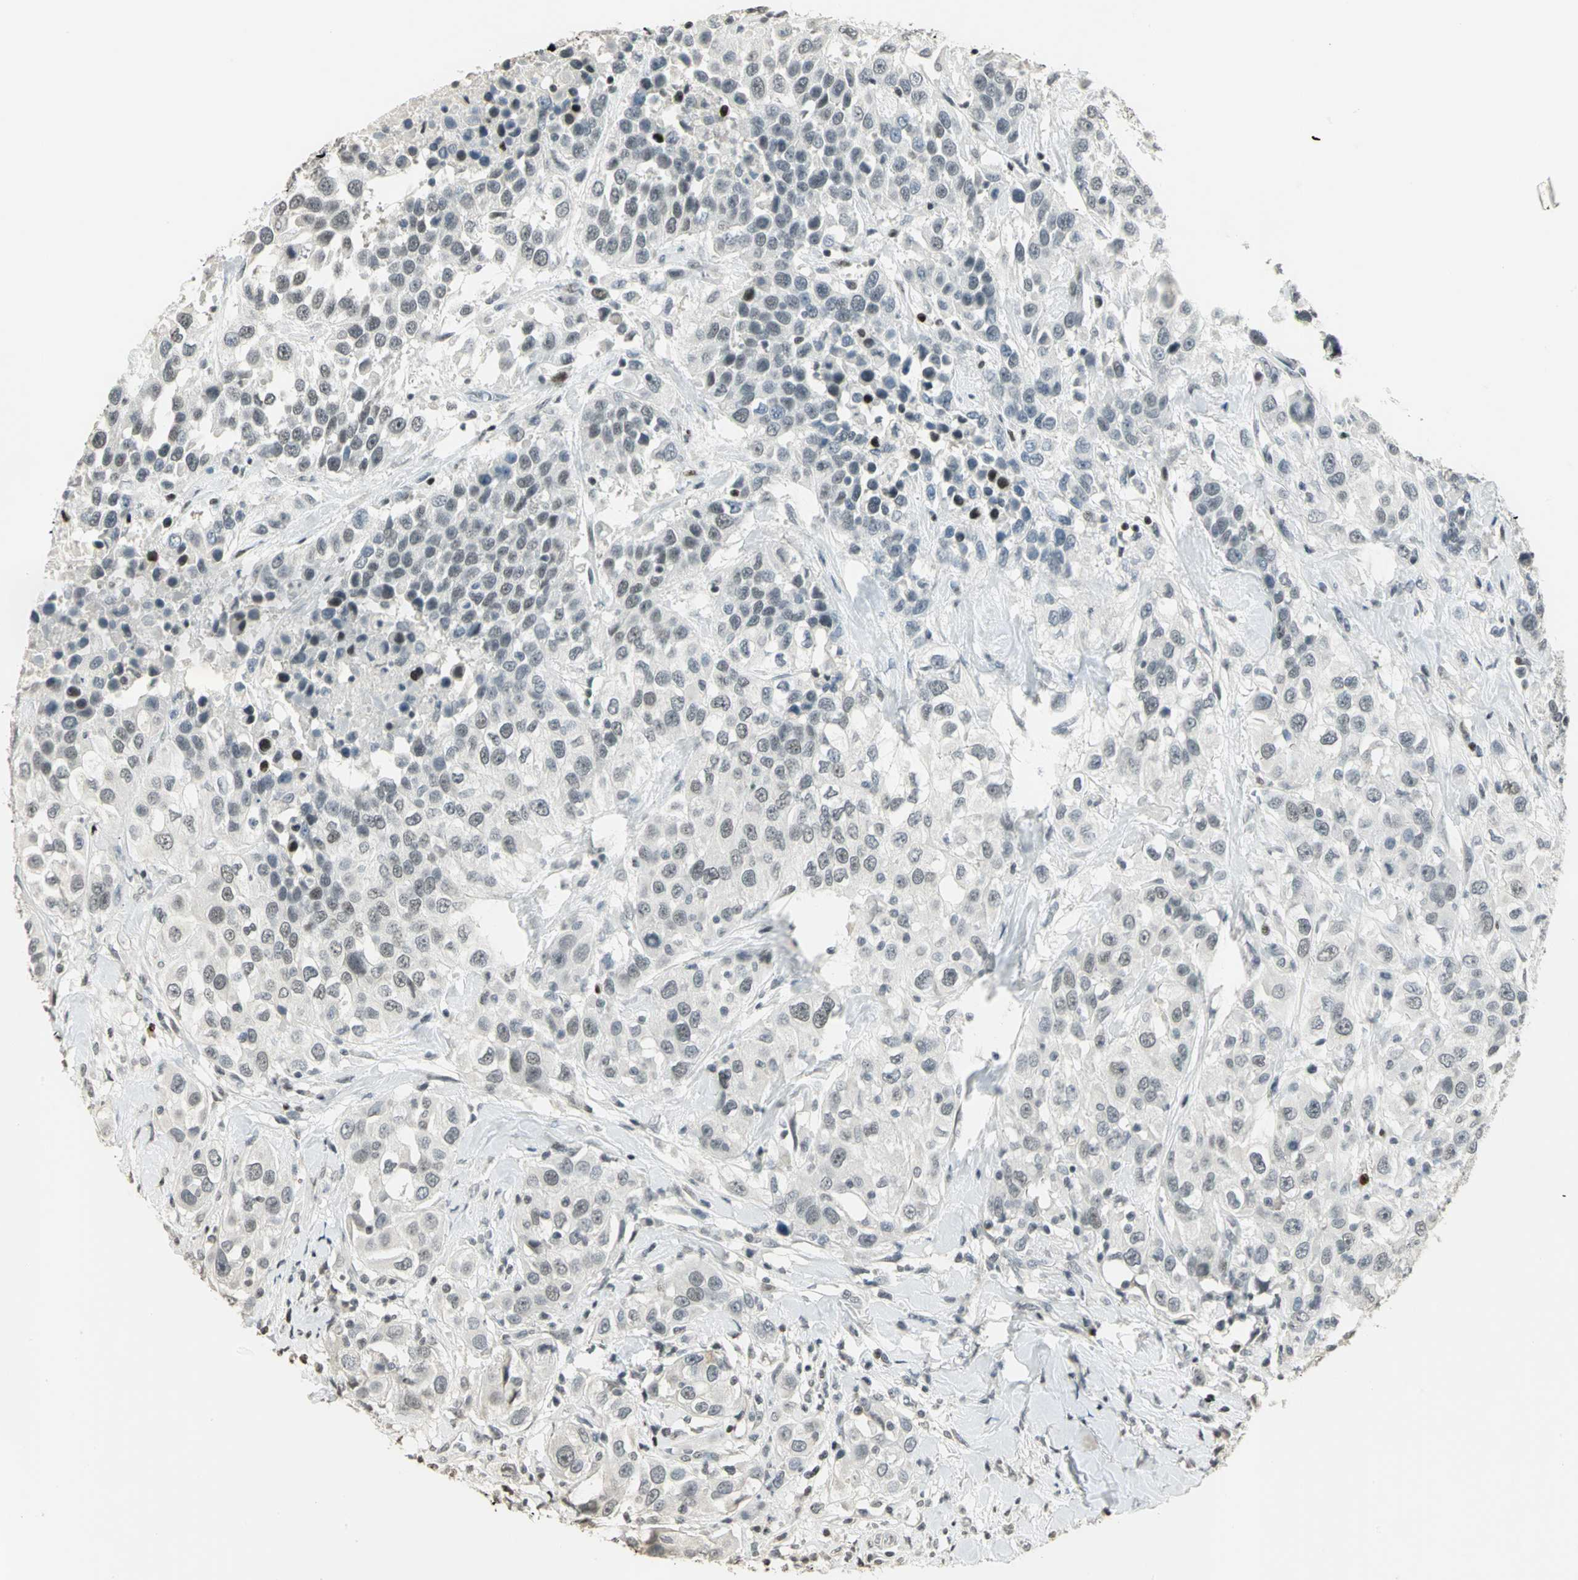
{"staining": {"intensity": "moderate", "quantity": "<25%", "location": "nuclear"}, "tissue": "urothelial cancer", "cell_type": "Tumor cells", "image_type": "cancer", "snomed": [{"axis": "morphology", "description": "Urothelial carcinoma, High grade"}, {"axis": "topography", "description": "Urinary bladder"}], "caption": "The immunohistochemical stain highlights moderate nuclear positivity in tumor cells of urothelial cancer tissue. (DAB (3,3'-diaminobenzidine) IHC with brightfield microscopy, high magnification).", "gene": "KDM1A", "patient": {"sex": "female", "age": 80}}